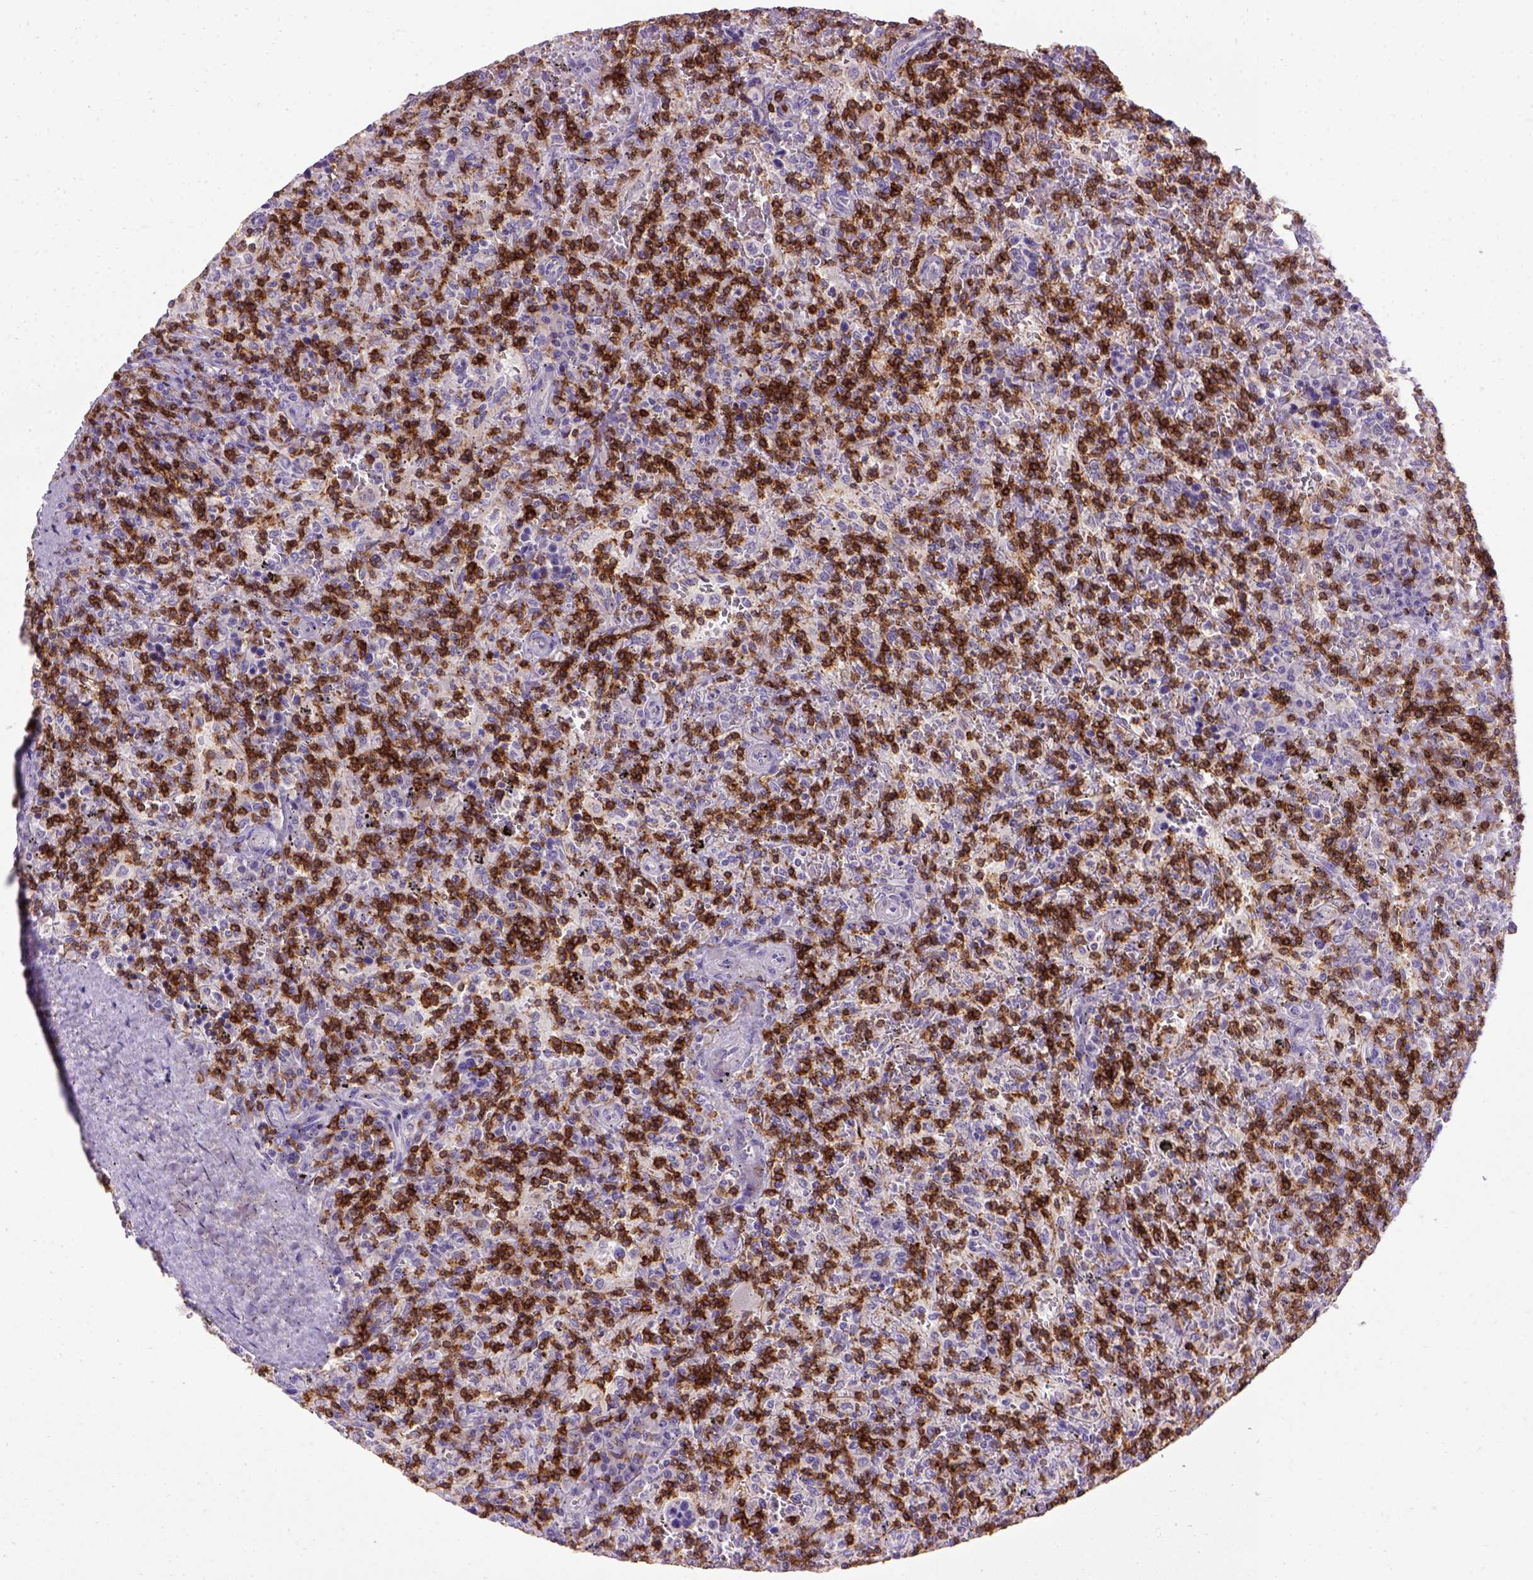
{"staining": {"intensity": "negative", "quantity": "none", "location": "none"}, "tissue": "lymphoma", "cell_type": "Tumor cells", "image_type": "cancer", "snomed": [{"axis": "morphology", "description": "Malignant lymphoma, non-Hodgkin's type, Low grade"}, {"axis": "topography", "description": "Spleen"}], "caption": "Lymphoma was stained to show a protein in brown. There is no significant expression in tumor cells. The staining was performed using DAB (3,3'-diaminobenzidine) to visualize the protein expression in brown, while the nuclei were stained in blue with hematoxylin (Magnification: 20x).", "gene": "CD3E", "patient": {"sex": "male", "age": 62}}